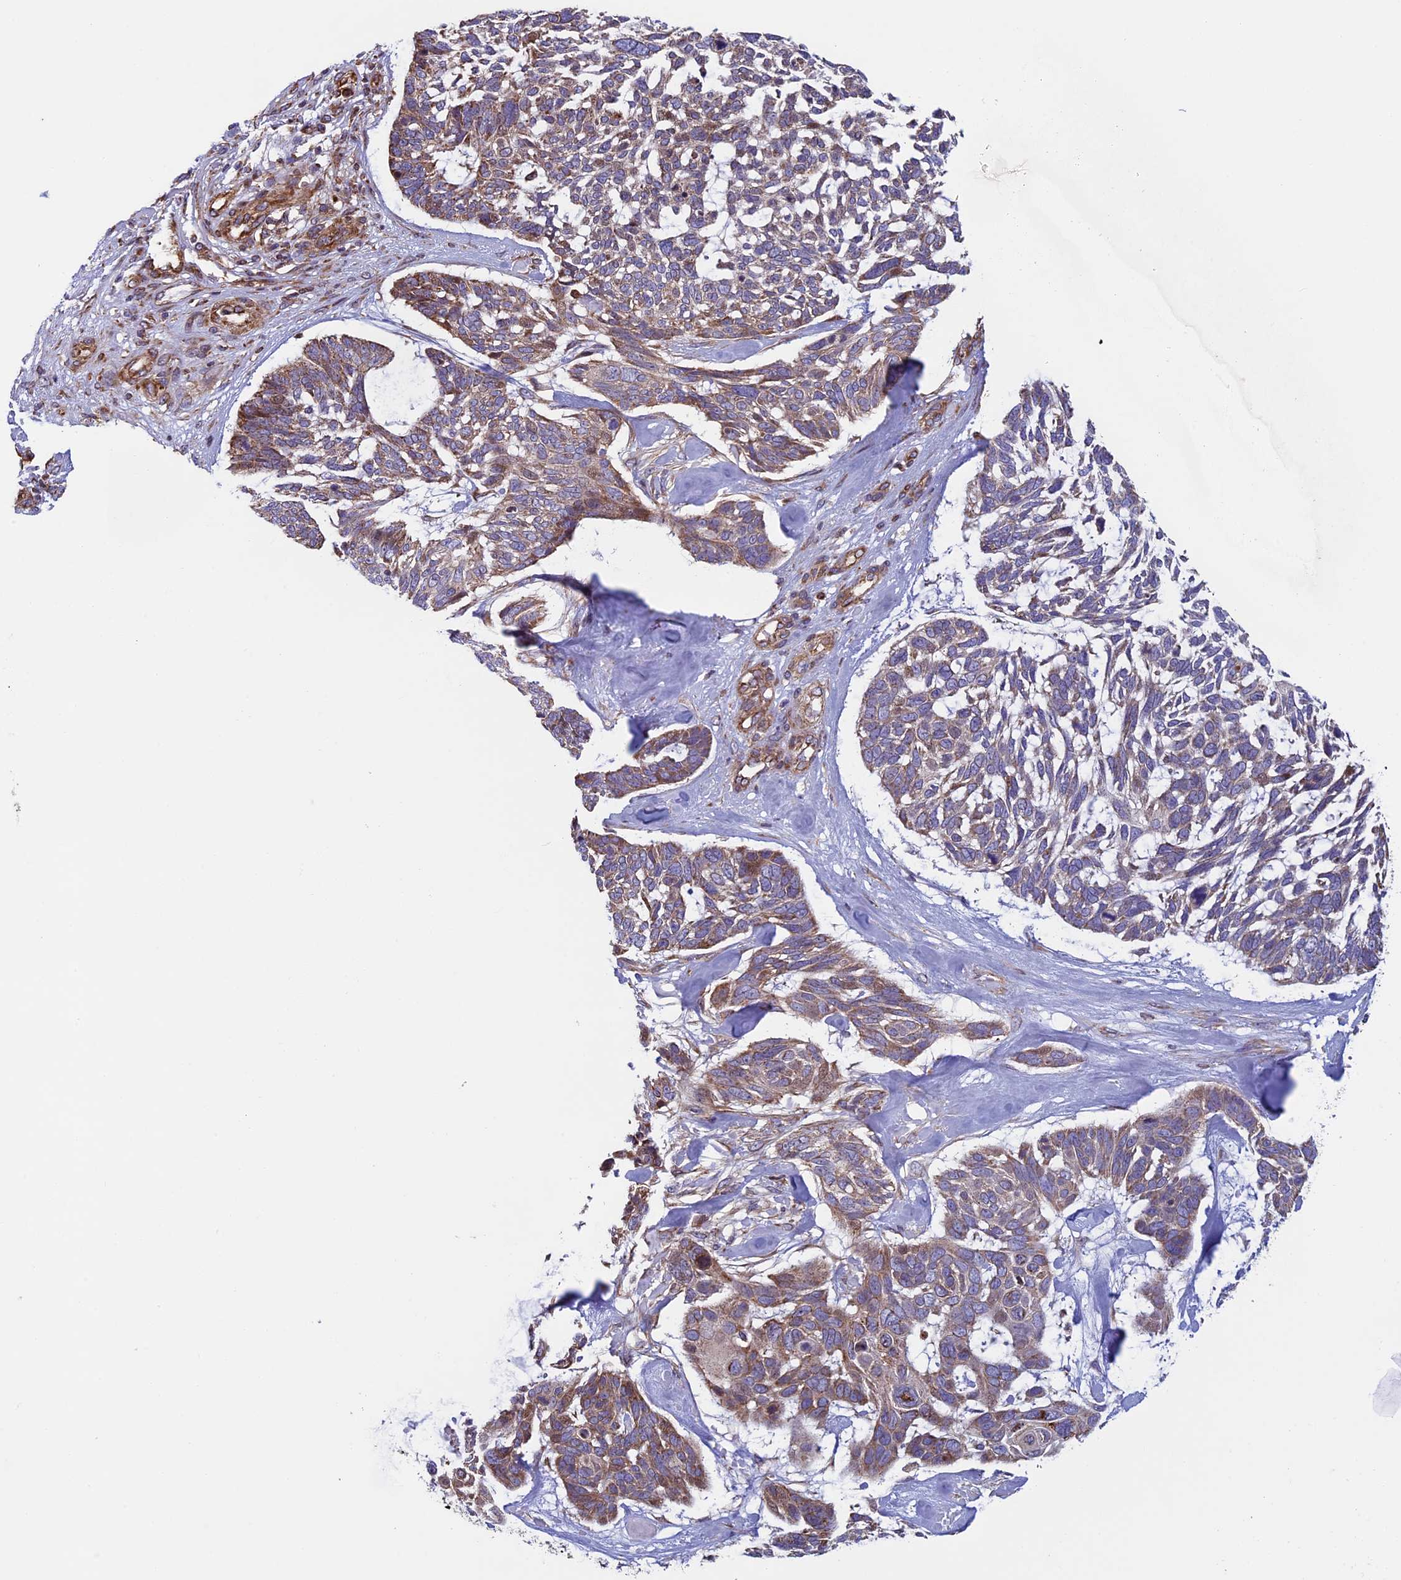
{"staining": {"intensity": "moderate", "quantity": ">75%", "location": "cytoplasmic/membranous"}, "tissue": "skin cancer", "cell_type": "Tumor cells", "image_type": "cancer", "snomed": [{"axis": "morphology", "description": "Basal cell carcinoma"}, {"axis": "topography", "description": "Skin"}], "caption": "Skin cancer (basal cell carcinoma) stained for a protein (brown) demonstrates moderate cytoplasmic/membranous positive expression in approximately >75% of tumor cells.", "gene": "CCDC8", "patient": {"sex": "male", "age": 88}}